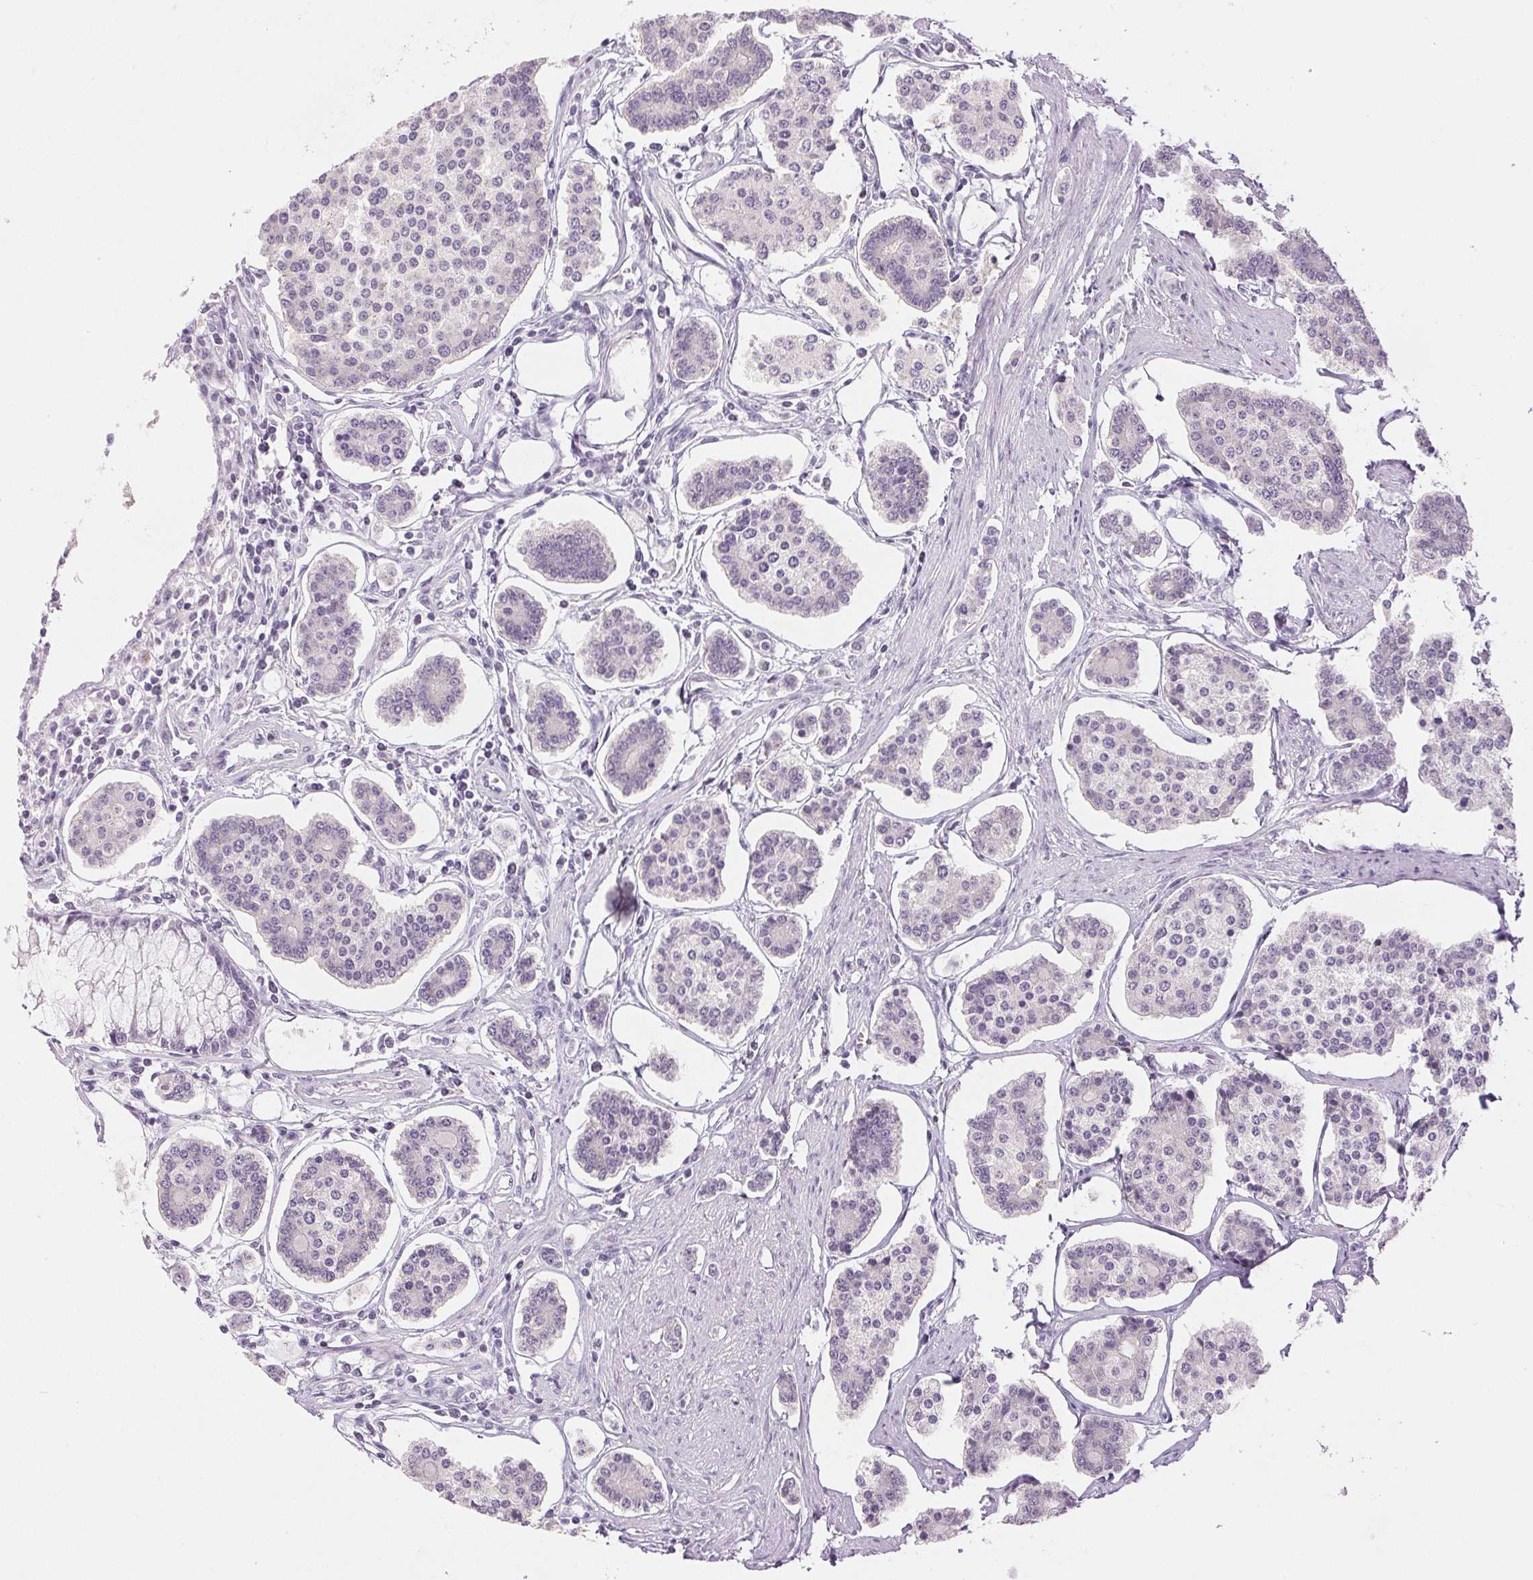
{"staining": {"intensity": "negative", "quantity": "none", "location": "none"}, "tissue": "carcinoid", "cell_type": "Tumor cells", "image_type": "cancer", "snomed": [{"axis": "morphology", "description": "Carcinoid, malignant, NOS"}, {"axis": "topography", "description": "Small intestine"}], "caption": "High power microscopy histopathology image of an immunohistochemistry histopathology image of malignant carcinoid, revealing no significant expression in tumor cells. Nuclei are stained in blue.", "gene": "DNAJC6", "patient": {"sex": "female", "age": 65}}